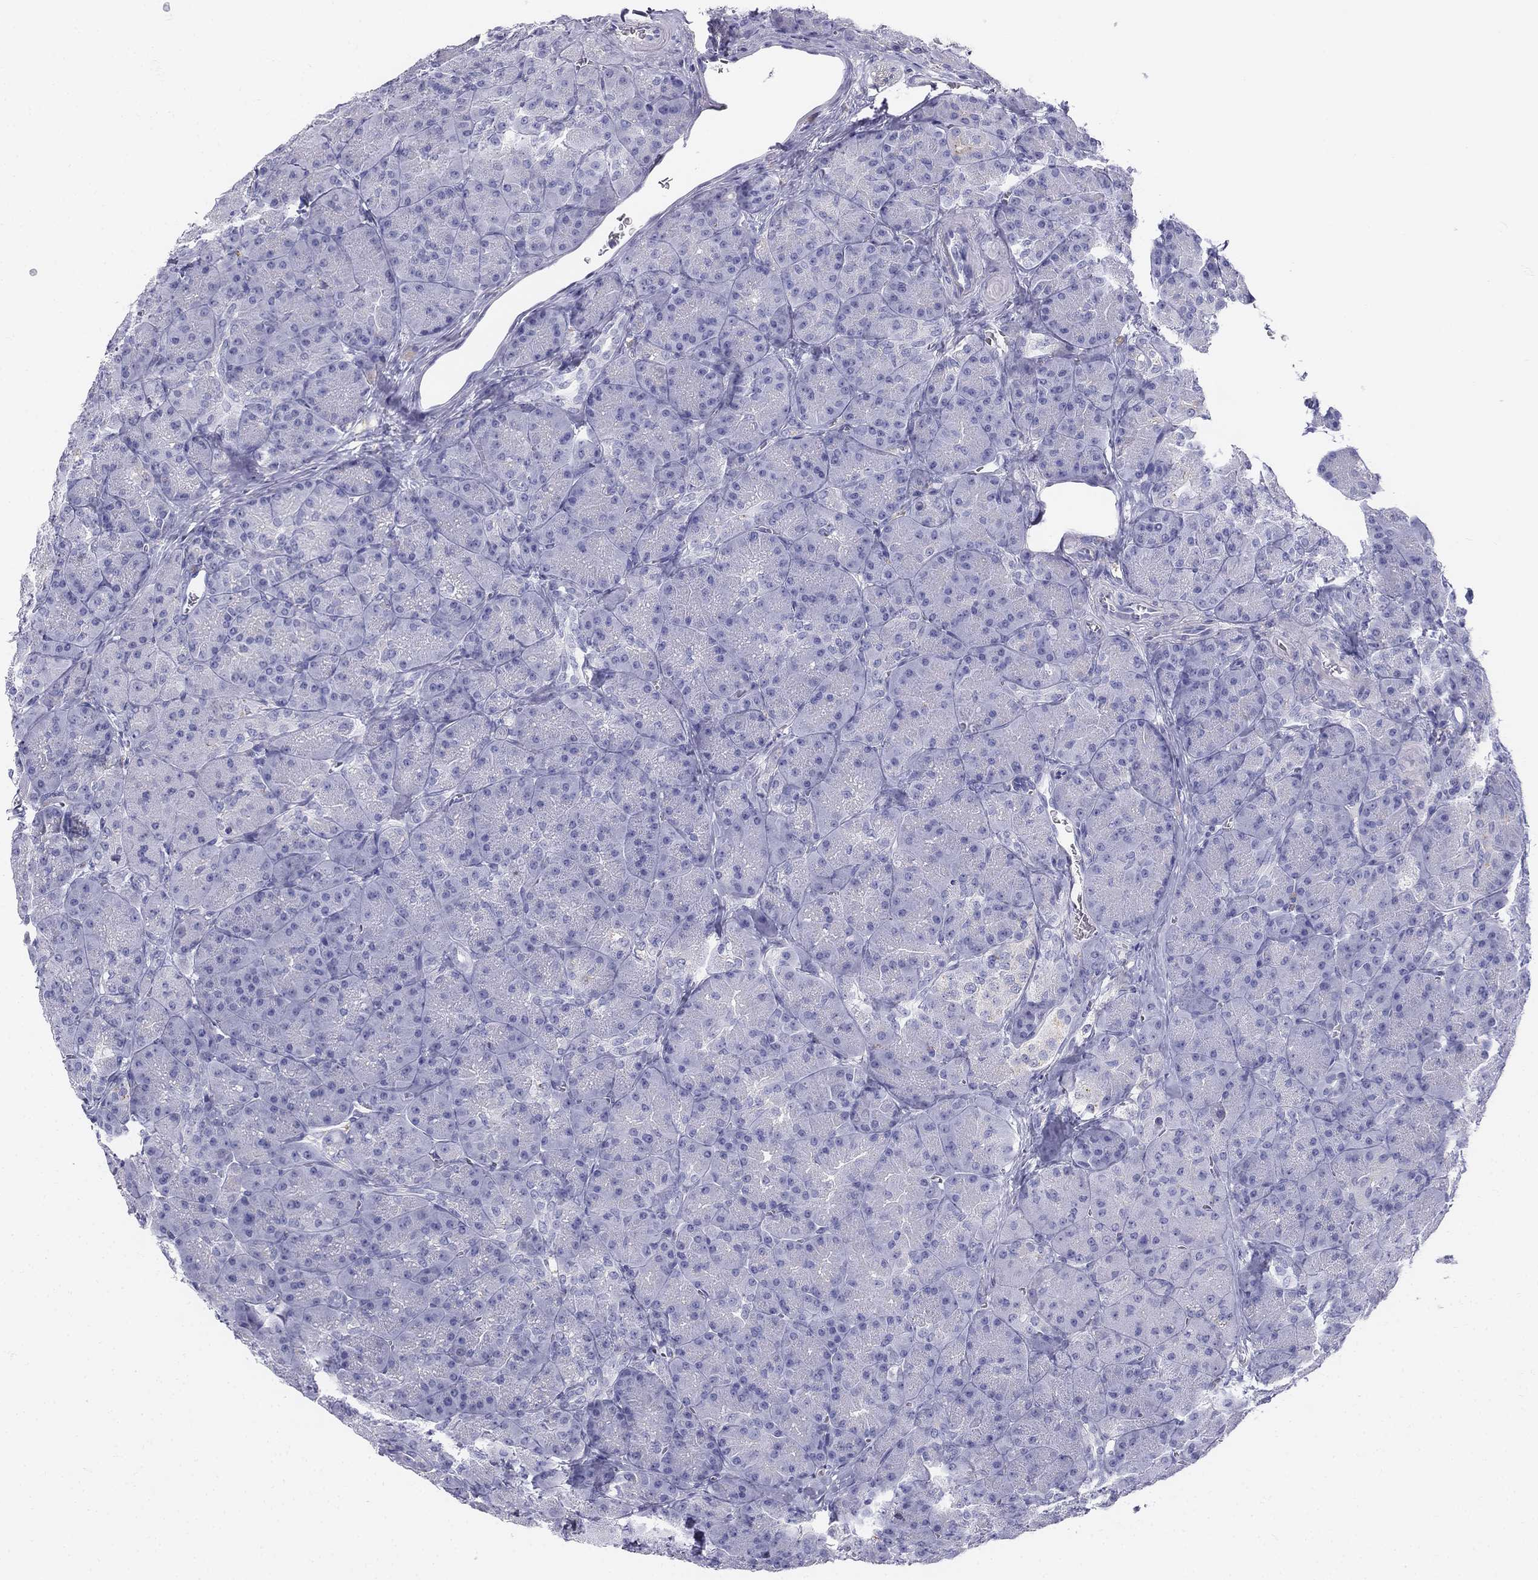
{"staining": {"intensity": "negative", "quantity": "none", "location": "none"}, "tissue": "pancreas", "cell_type": "Exocrine glandular cells", "image_type": "normal", "snomed": [{"axis": "morphology", "description": "Normal tissue, NOS"}, {"axis": "topography", "description": "Pancreas"}], "caption": "An IHC micrograph of benign pancreas is shown. There is no staining in exocrine glandular cells of pancreas.", "gene": "ALOXE3", "patient": {"sex": "male", "age": 57}}